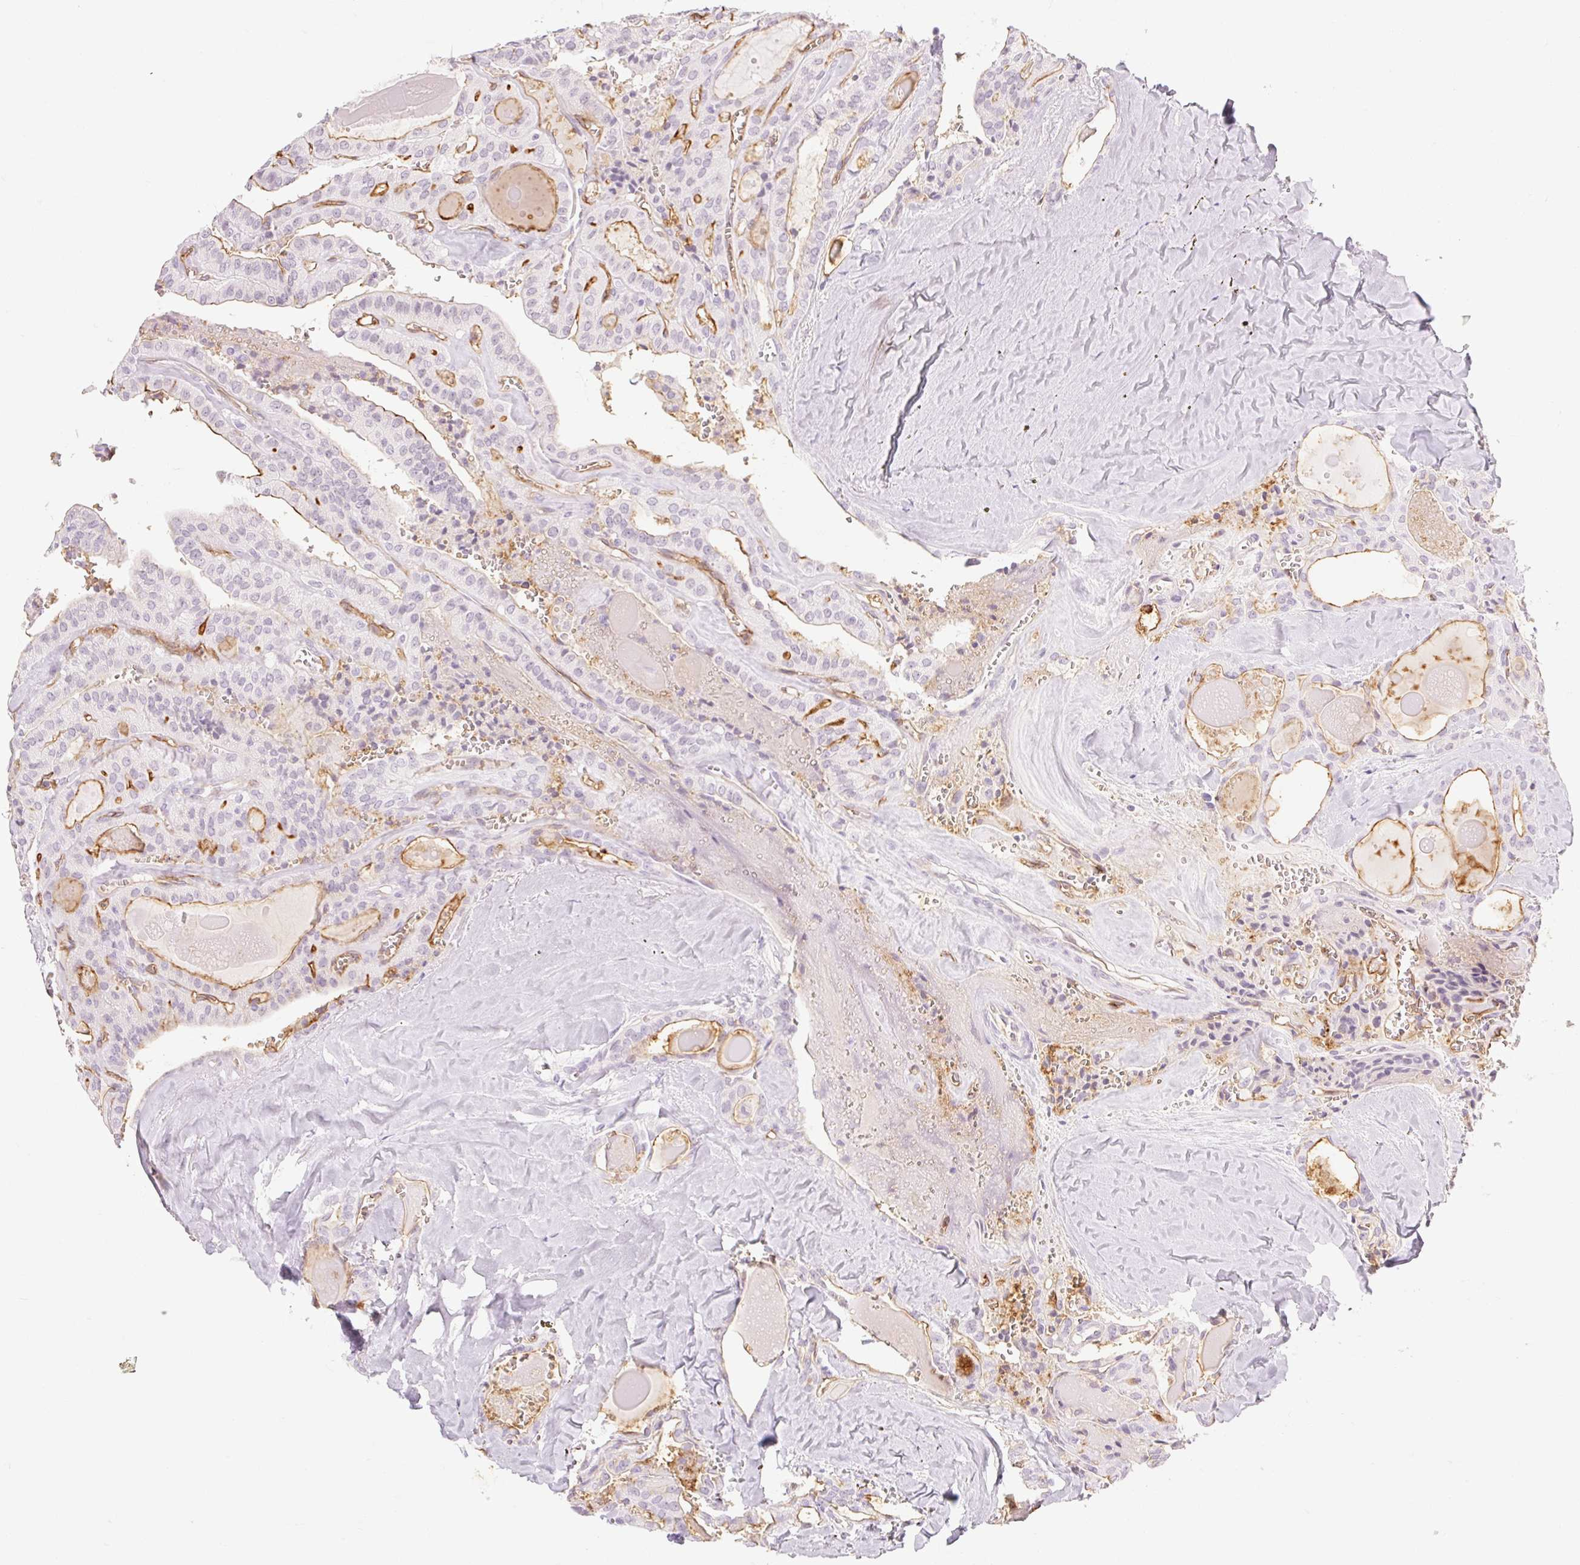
{"staining": {"intensity": "weak", "quantity": "<25%", "location": "cytoplasmic/membranous"}, "tissue": "thyroid cancer", "cell_type": "Tumor cells", "image_type": "cancer", "snomed": [{"axis": "morphology", "description": "Papillary adenocarcinoma, NOS"}, {"axis": "topography", "description": "Thyroid gland"}], "caption": "IHC of thyroid cancer displays no positivity in tumor cells.", "gene": "TAF1L", "patient": {"sex": "male", "age": 52}}